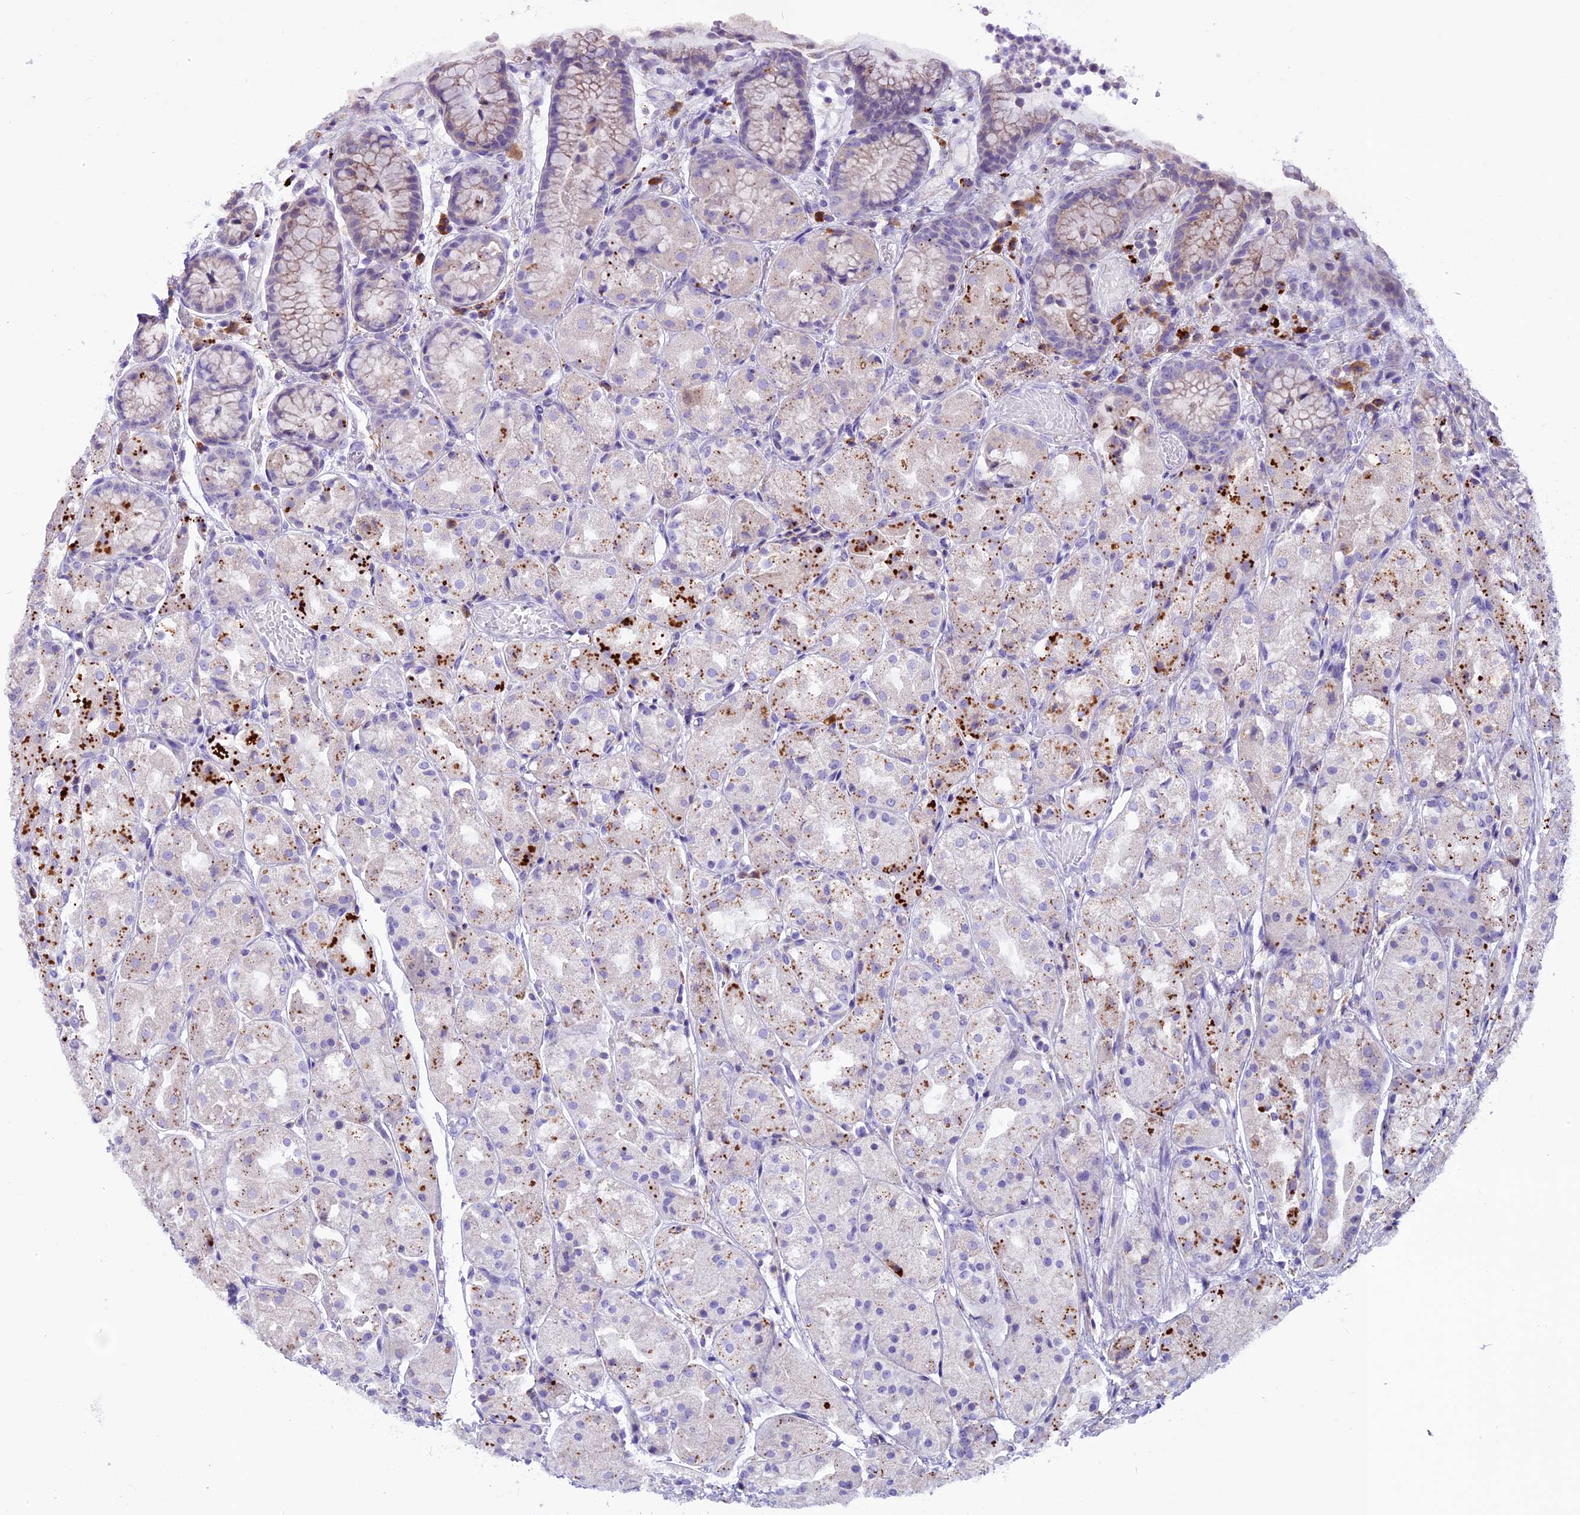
{"staining": {"intensity": "moderate", "quantity": "25%-75%", "location": "cytoplasmic/membranous"}, "tissue": "stomach", "cell_type": "Glandular cells", "image_type": "normal", "snomed": [{"axis": "morphology", "description": "Normal tissue, NOS"}, {"axis": "topography", "description": "Stomach, upper"}], "caption": "The image exhibits immunohistochemical staining of normal stomach. There is moderate cytoplasmic/membranous staining is seen in about 25%-75% of glandular cells. Immunohistochemistry (ihc) stains the protein of interest in brown and the nuclei are stained blue.", "gene": "THRSP", "patient": {"sex": "male", "age": 72}}